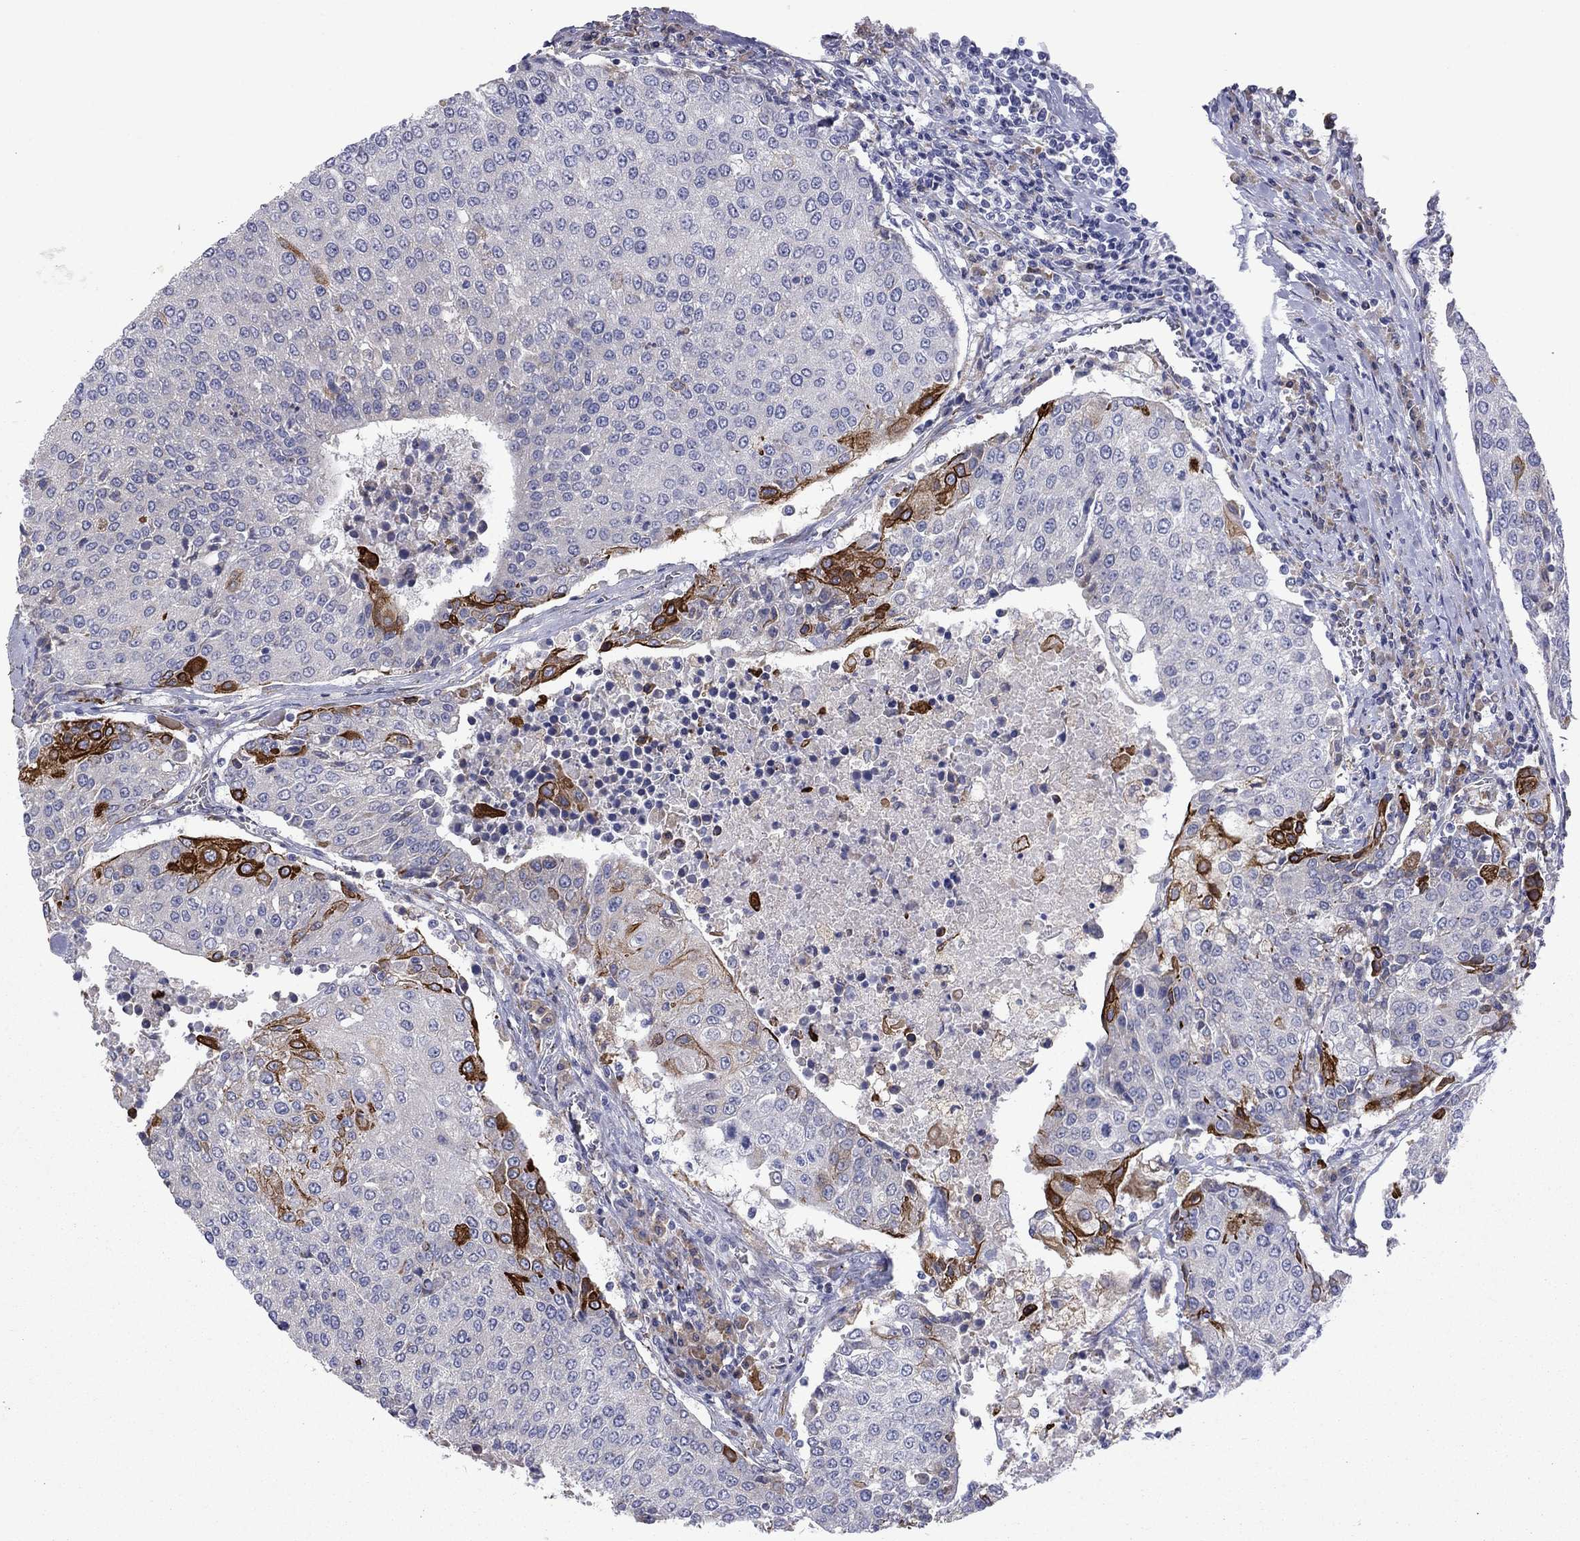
{"staining": {"intensity": "strong", "quantity": "25%-75%", "location": "cytoplasmic/membranous,nuclear"}, "tissue": "urothelial cancer", "cell_type": "Tumor cells", "image_type": "cancer", "snomed": [{"axis": "morphology", "description": "Urothelial carcinoma, High grade"}, {"axis": "topography", "description": "Urinary bladder"}], "caption": "Immunohistochemical staining of human urothelial cancer displays strong cytoplasmic/membranous and nuclear protein expression in about 25%-75% of tumor cells. The staining is performed using DAB brown chromogen to label protein expression. The nuclei are counter-stained blue using hematoxylin.", "gene": "TMPRSS11A", "patient": {"sex": "female", "age": 85}}